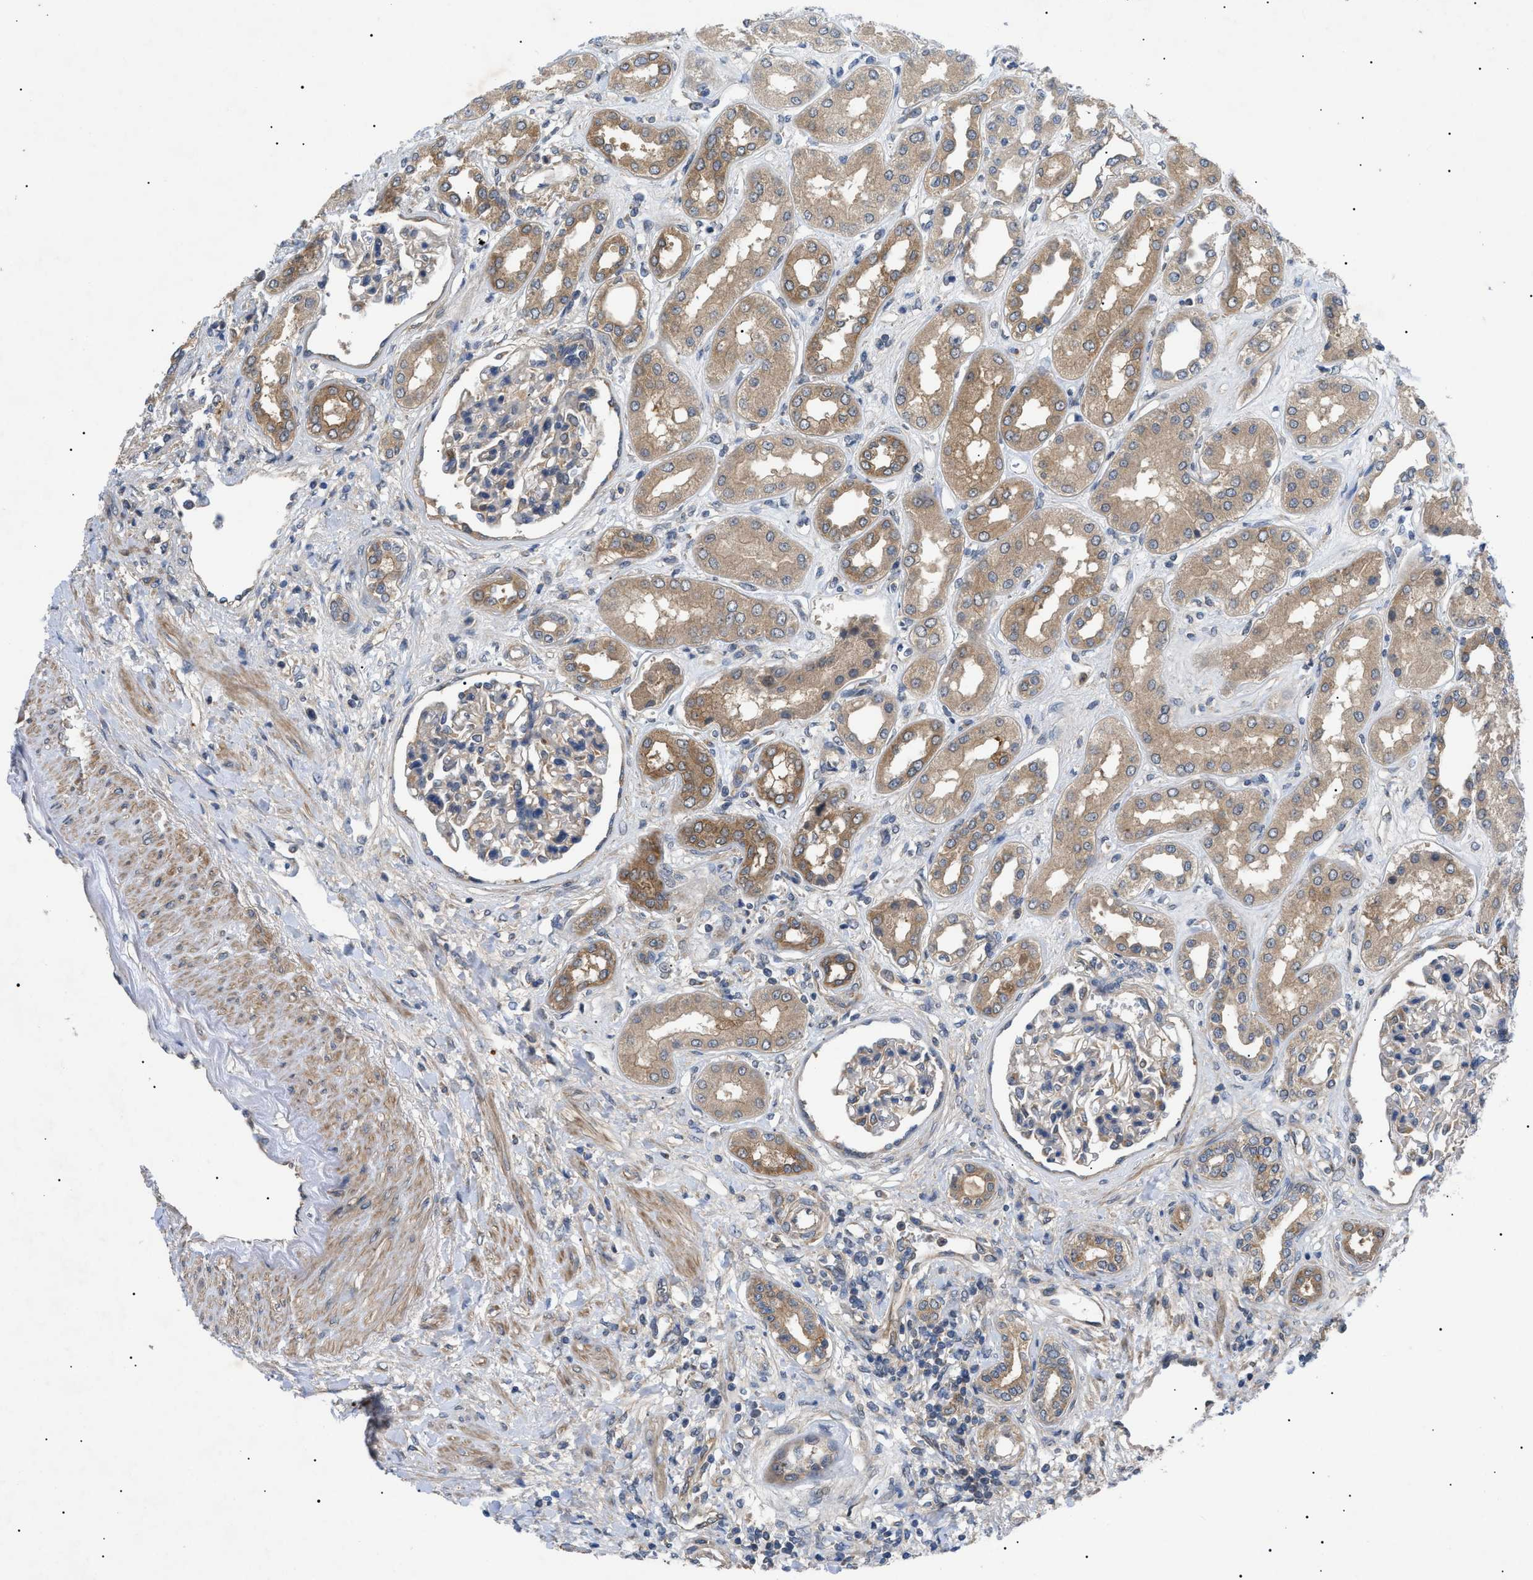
{"staining": {"intensity": "weak", "quantity": "25%-75%", "location": "cytoplasmic/membranous"}, "tissue": "kidney", "cell_type": "Cells in glomeruli", "image_type": "normal", "snomed": [{"axis": "morphology", "description": "Normal tissue, NOS"}, {"axis": "topography", "description": "Kidney"}], "caption": "A brown stain shows weak cytoplasmic/membranous staining of a protein in cells in glomeruli of normal human kidney.", "gene": "RIPK1", "patient": {"sex": "male", "age": 59}}